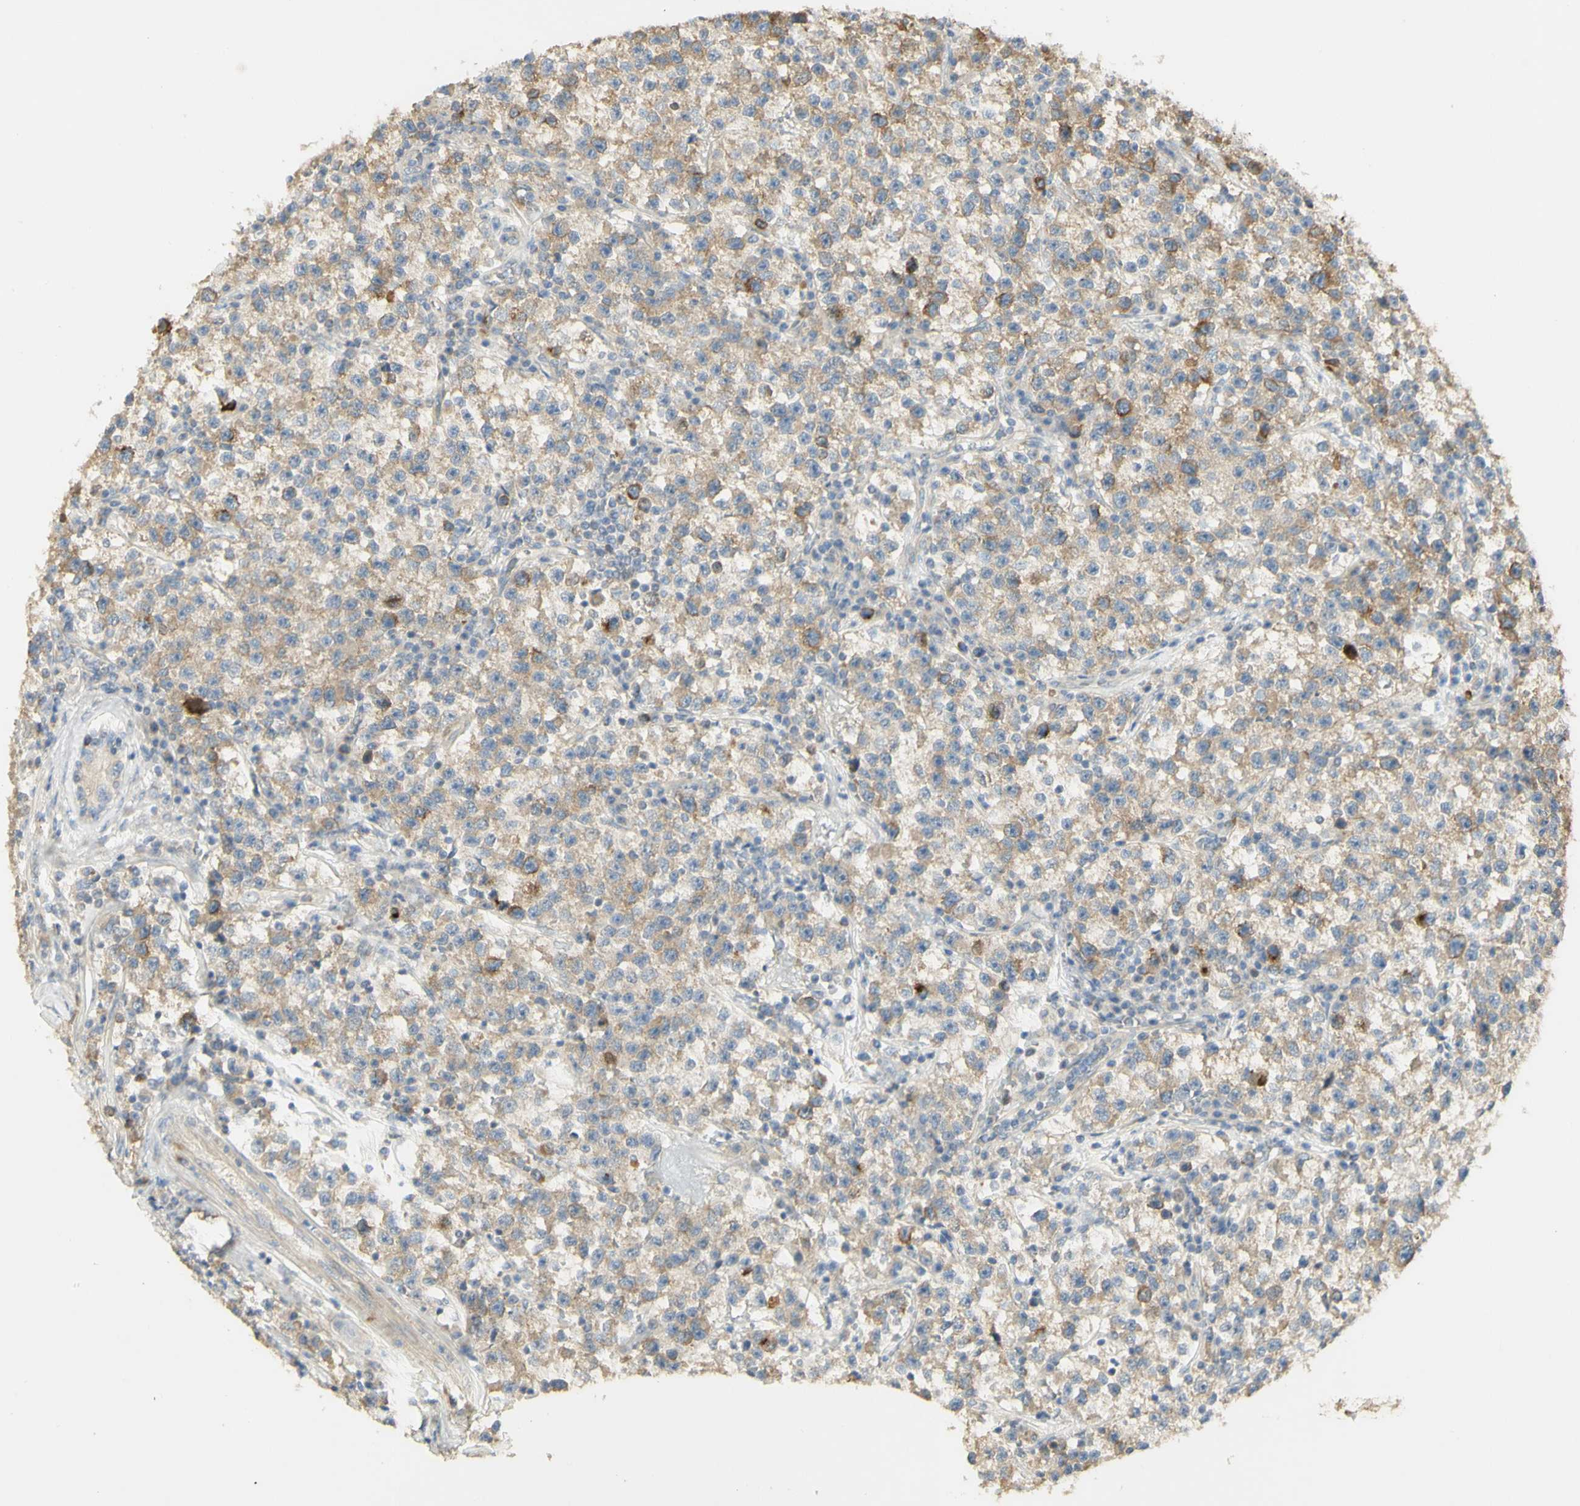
{"staining": {"intensity": "strong", "quantity": "25%-75%", "location": "cytoplasmic/membranous"}, "tissue": "testis cancer", "cell_type": "Tumor cells", "image_type": "cancer", "snomed": [{"axis": "morphology", "description": "Seminoma, NOS"}, {"axis": "topography", "description": "Testis"}], "caption": "Immunohistochemical staining of seminoma (testis) demonstrates strong cytoplasmic/membranous protein positivity in about 25%-75% of tumor cells.", "gene": "KIF11", "patient": {"sex": "male", "age": 22}}